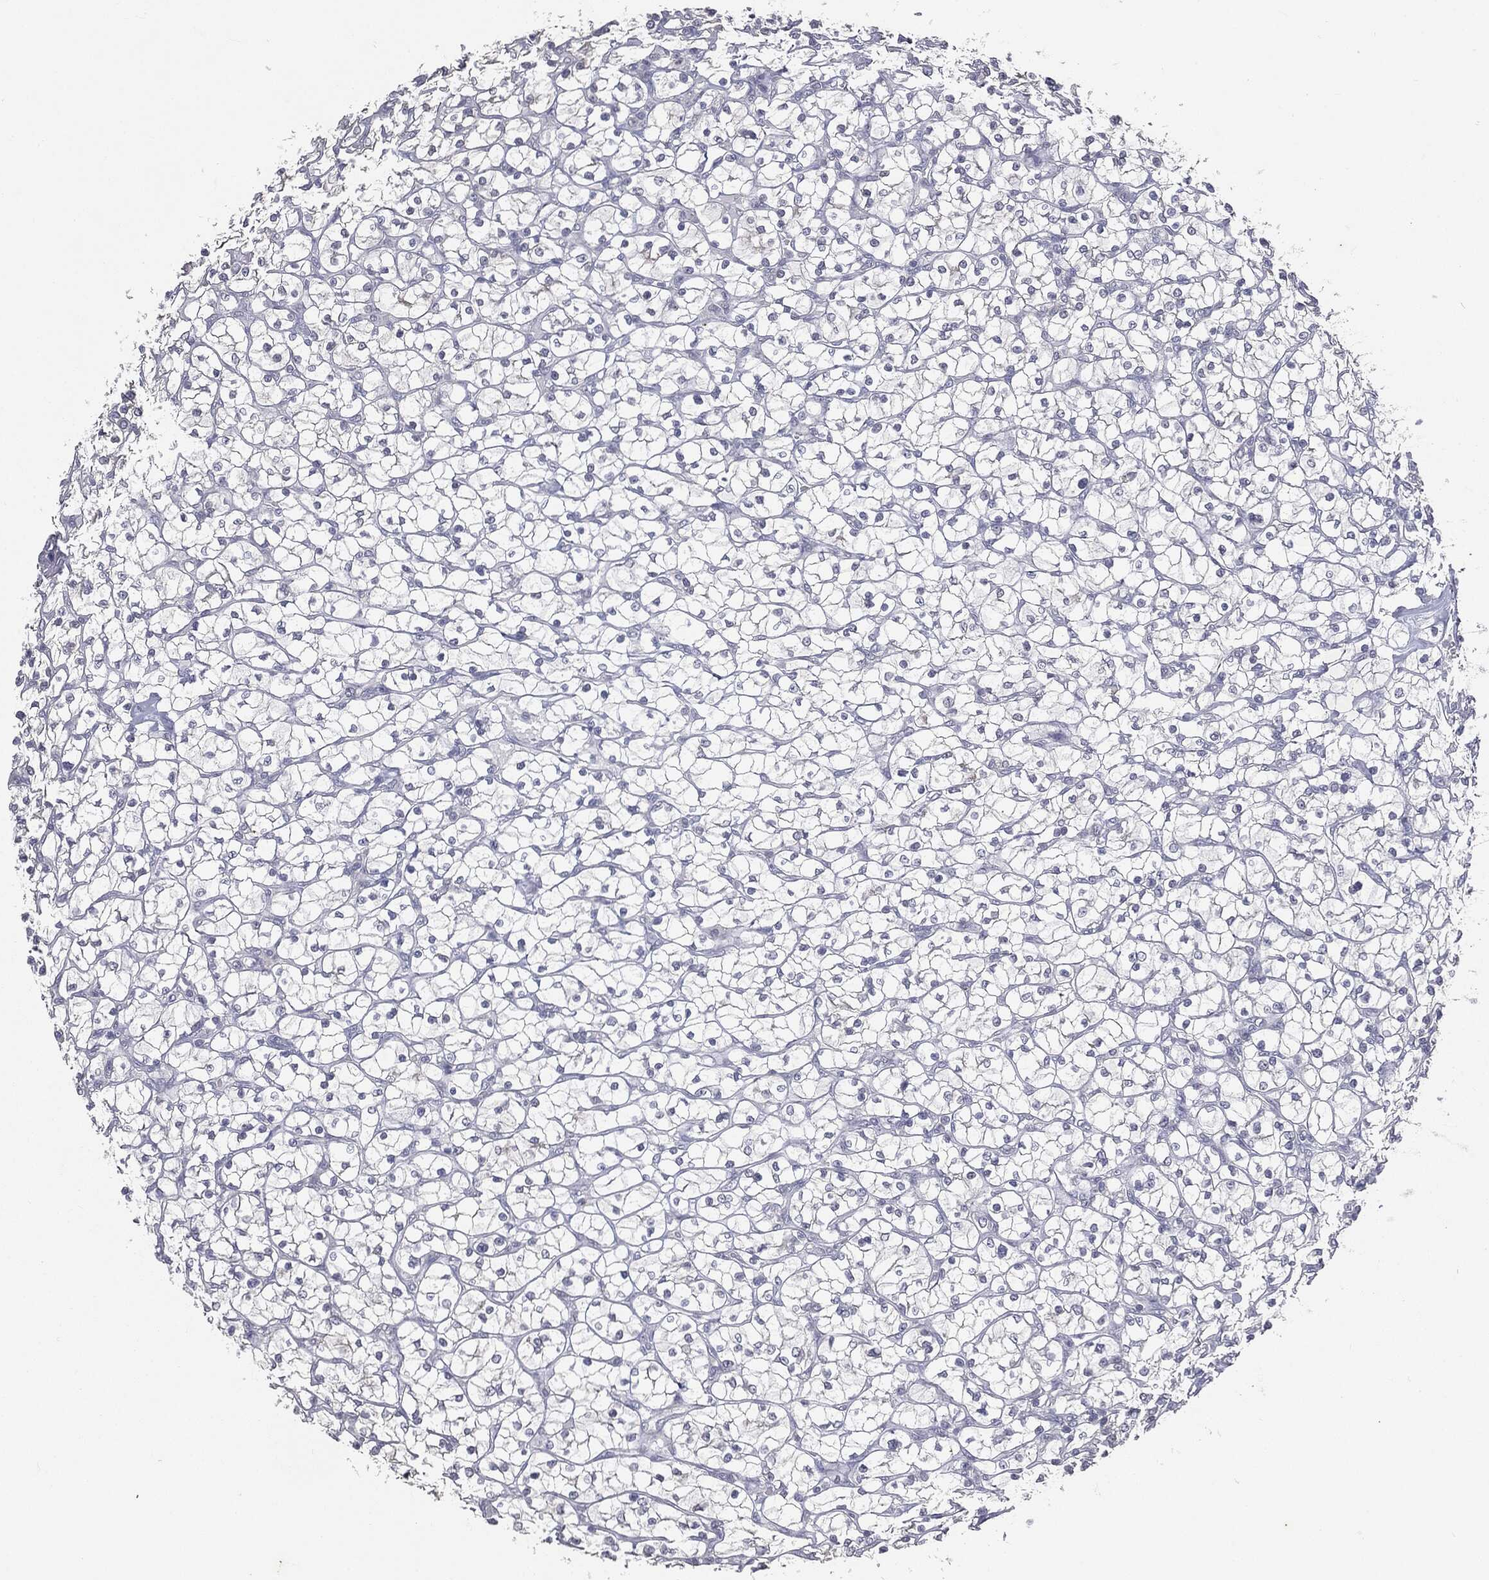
{"staining": {"intensity": "negative", "quantity": "none", "location": "none"}, "tissue": "renal cancer", "cell_type": "Tumor cells", "image_type": "cancer", "snomed": [{"axis": "morphology", "description": "Adenocarcinoma, NOS"}, {"axis": "topography", "description": "Kidney"}], "caption": "This is an IHC image of renal cancer. There is no staining in tumor cells.", "gene": "SLC2A2", "patient": {"sex": "female", "age": 64}}